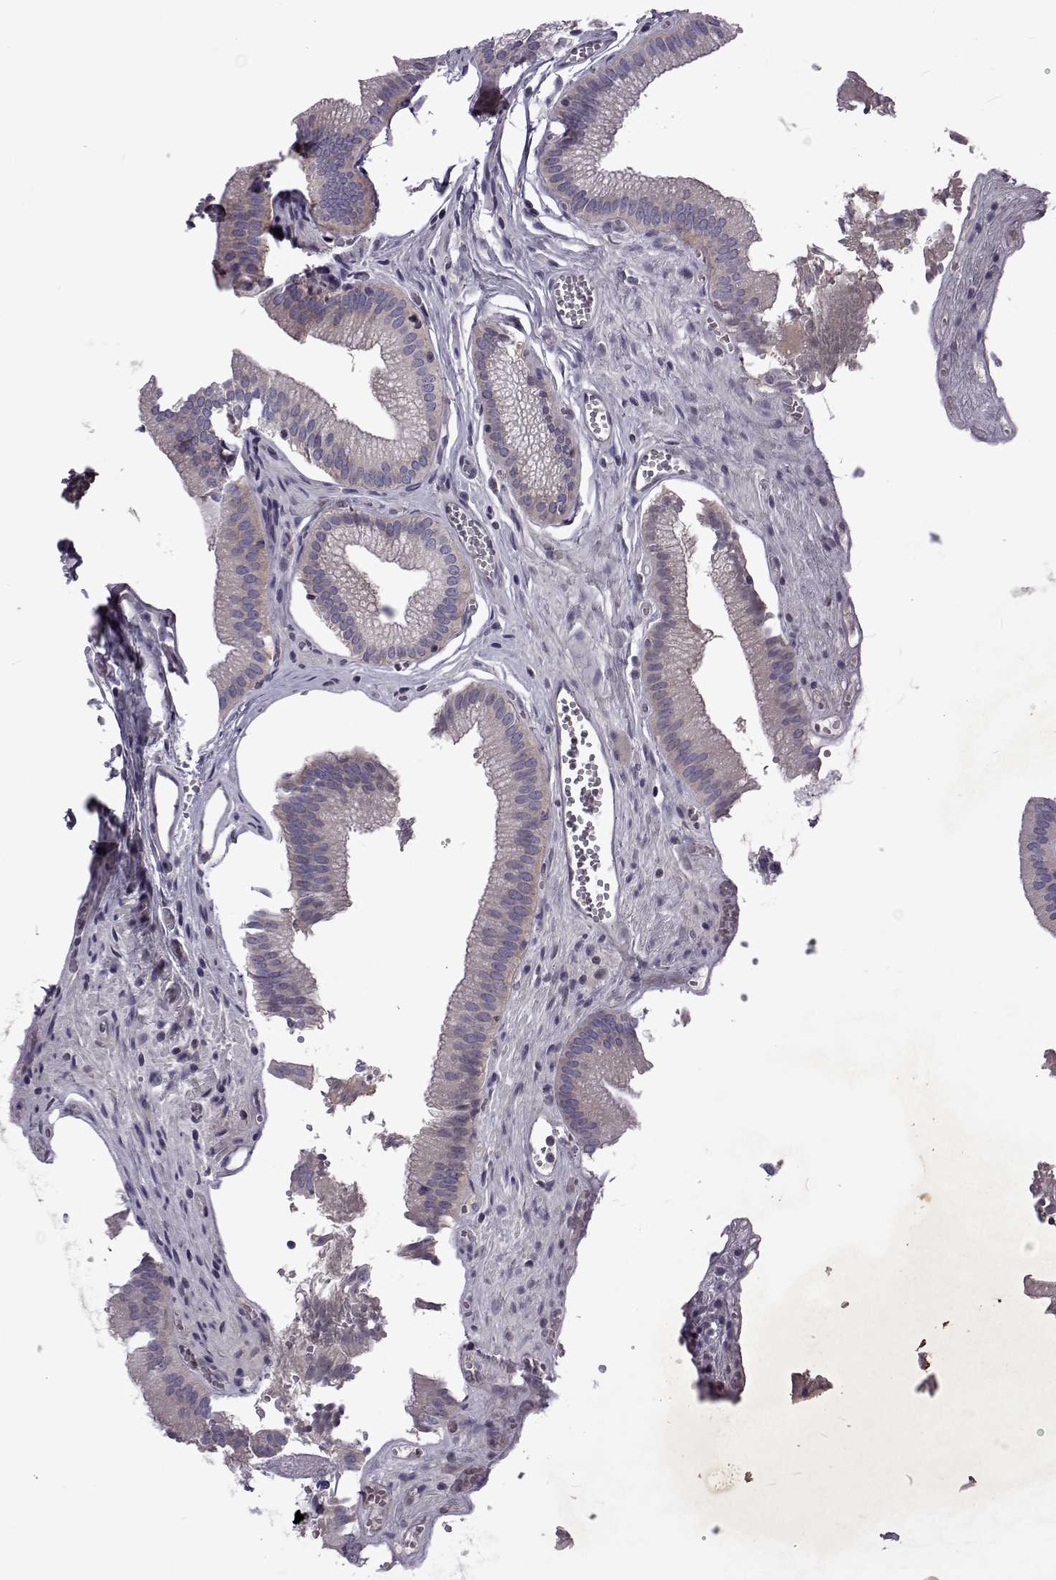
{"staining": {"intensity": "weak", "quantity": "<25%", "location": "cytoplasmic/membranous"}, "tissue": "gallbladder", "cell_type": "Glandular cells", "image_type": "normal", "snomed": [{"axis": "morphology", "description": "Normal tissue, NOS"}, {"axis": "topography", "description": "Gallbladder"}, {"axis": "topography", "description": "Peripheral nerve tissue"}], "caption": "This is an immunohistochemistry (IHC) photomicrograph of normal gallbladder. There is no positivity in glandular cells.", "gene": "TCF15", "patient": {"sex": "male", "age": 17}}